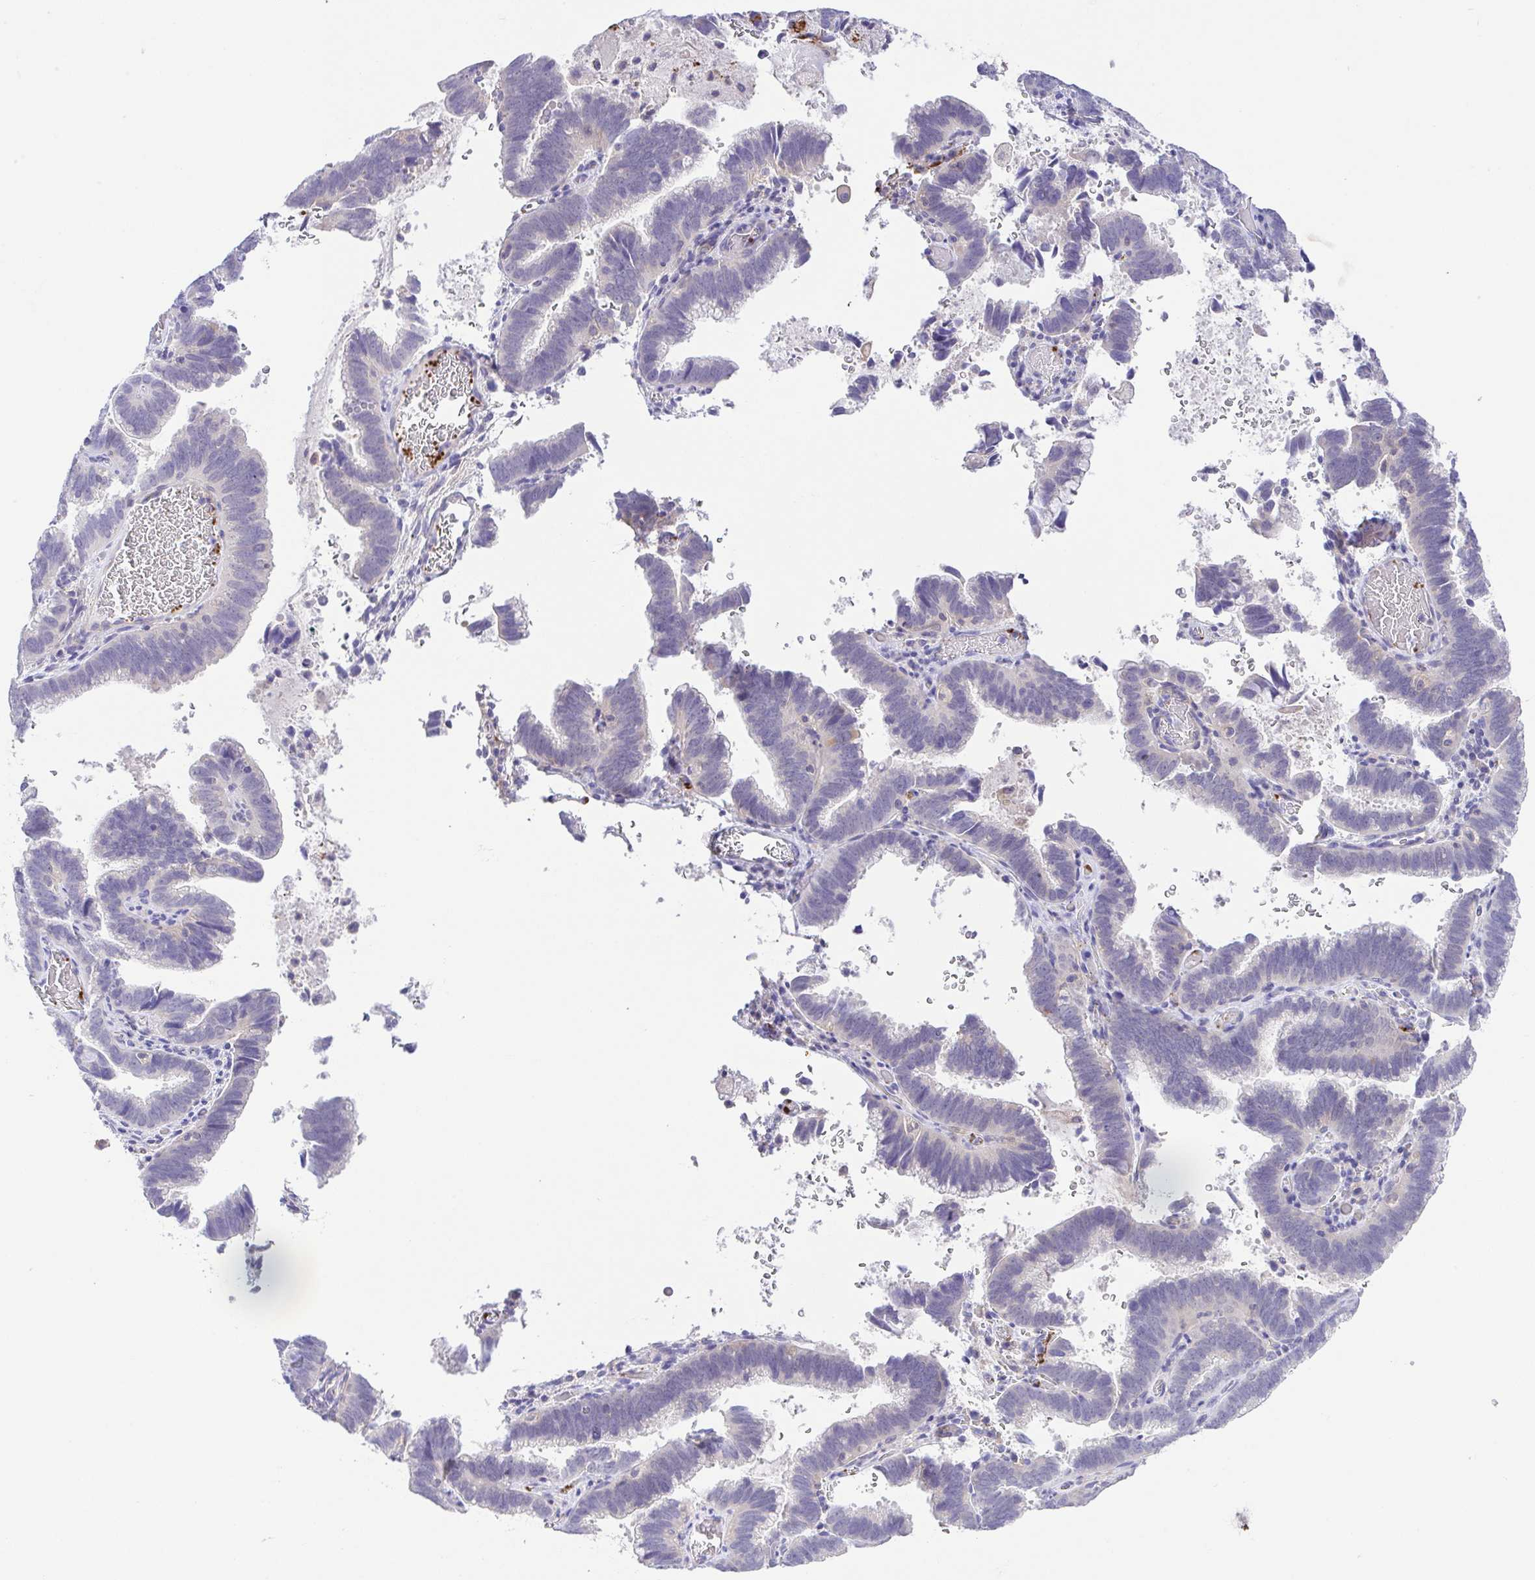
{"staining": {"intensity": "negative", "quantity": "none", "location": "none"}, "tissue": "cervical cancer", "cell_type": "Tumor cells", "image_type": "cancer", "snomed": [{"axis": "morphology", "description": "Adenocarcinoma, NOS"}, {"axis": "topography", "description": "Cervix"}], "caption": "Protein analysis of cervical adenocarcinoma displays no significant positivity in tumor cells.", "gene": "PRR14L", "patient": {"sex": "female", "age": 61}}